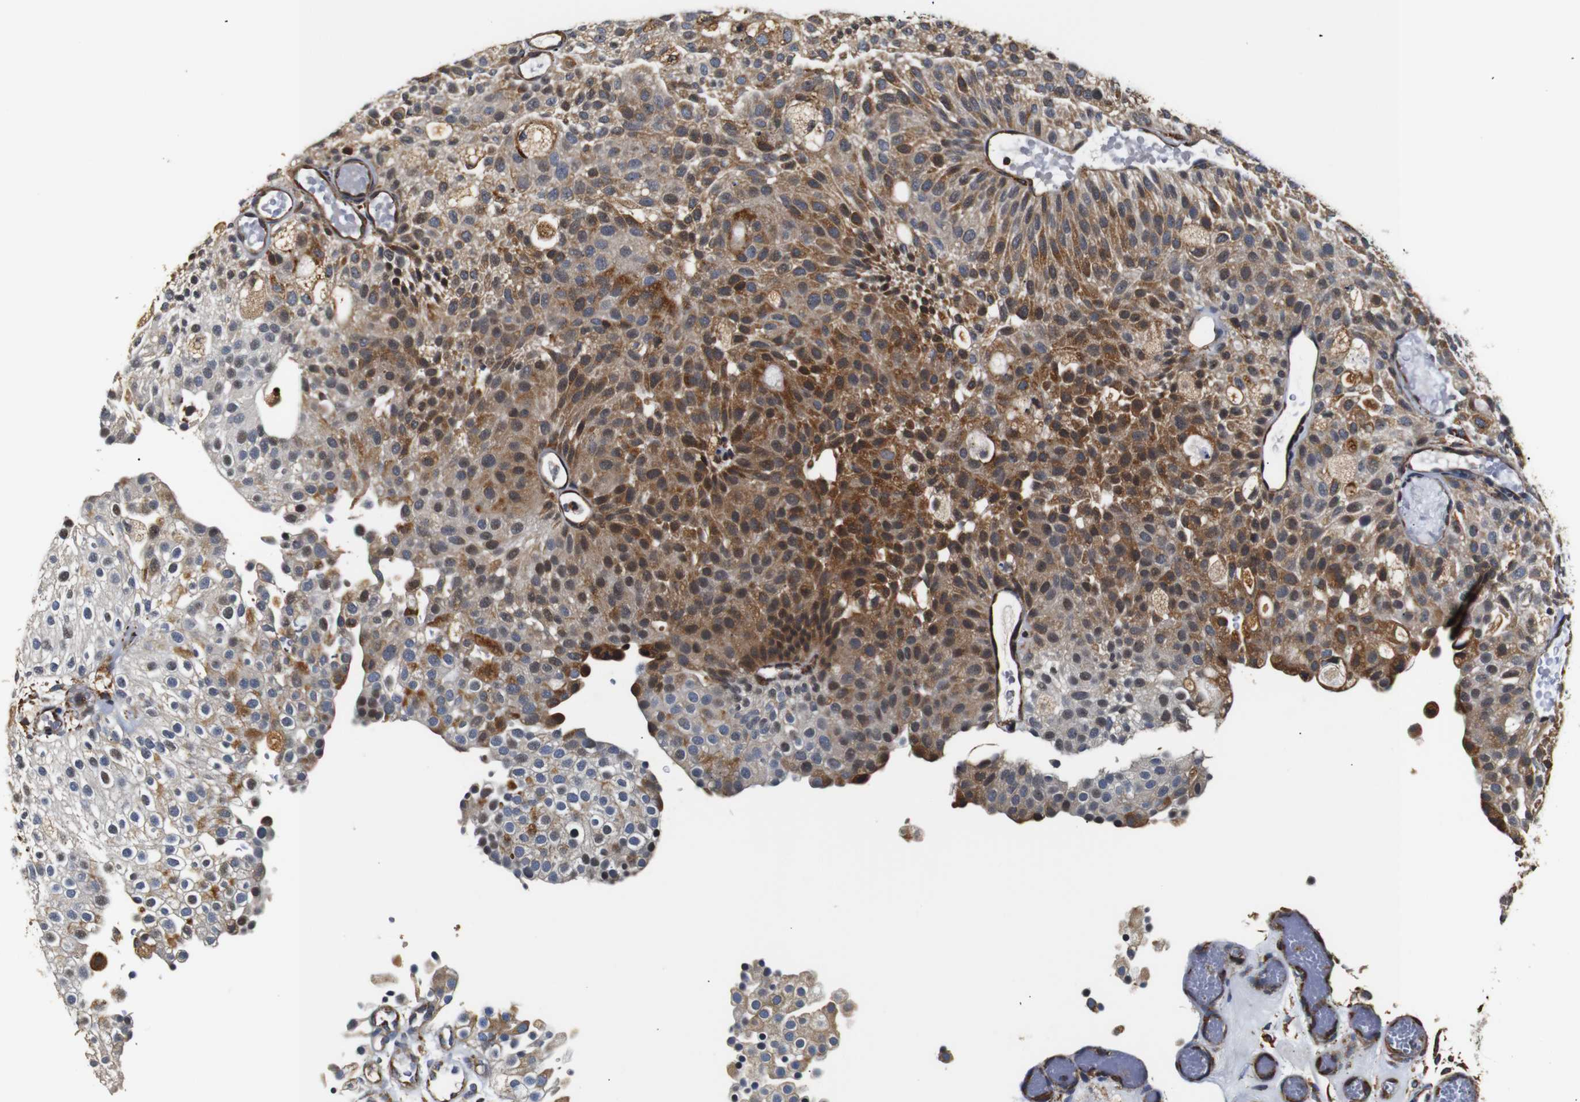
{"staining": {"intensity": "moderate", "quantity": "25%-75%", "location": "cytoplasmic/membranous"}, "tissue": "urothelial cancer", "cell_type": "Tumor cells", "image_type": "cancer", "snomed": [{"axis": "morphology", "description": "Urothelial carcinoma, Low grade"}, {"axis": "topography", "description": "Urinary bladder"}], "caption": "Immunohistochemistry image of neoplastic tissue: urothelial carcinoma (low-grade) stained using immunohistochemistry (IHC) shows medium levels of moderate protein expression localized specifically in the cytoplasmic/membranous of tumor cells, appearing as a cytoplasmic/membranous brown color.", "gene": "HHIP", "patient": {"sex": "male", "age": 78}}